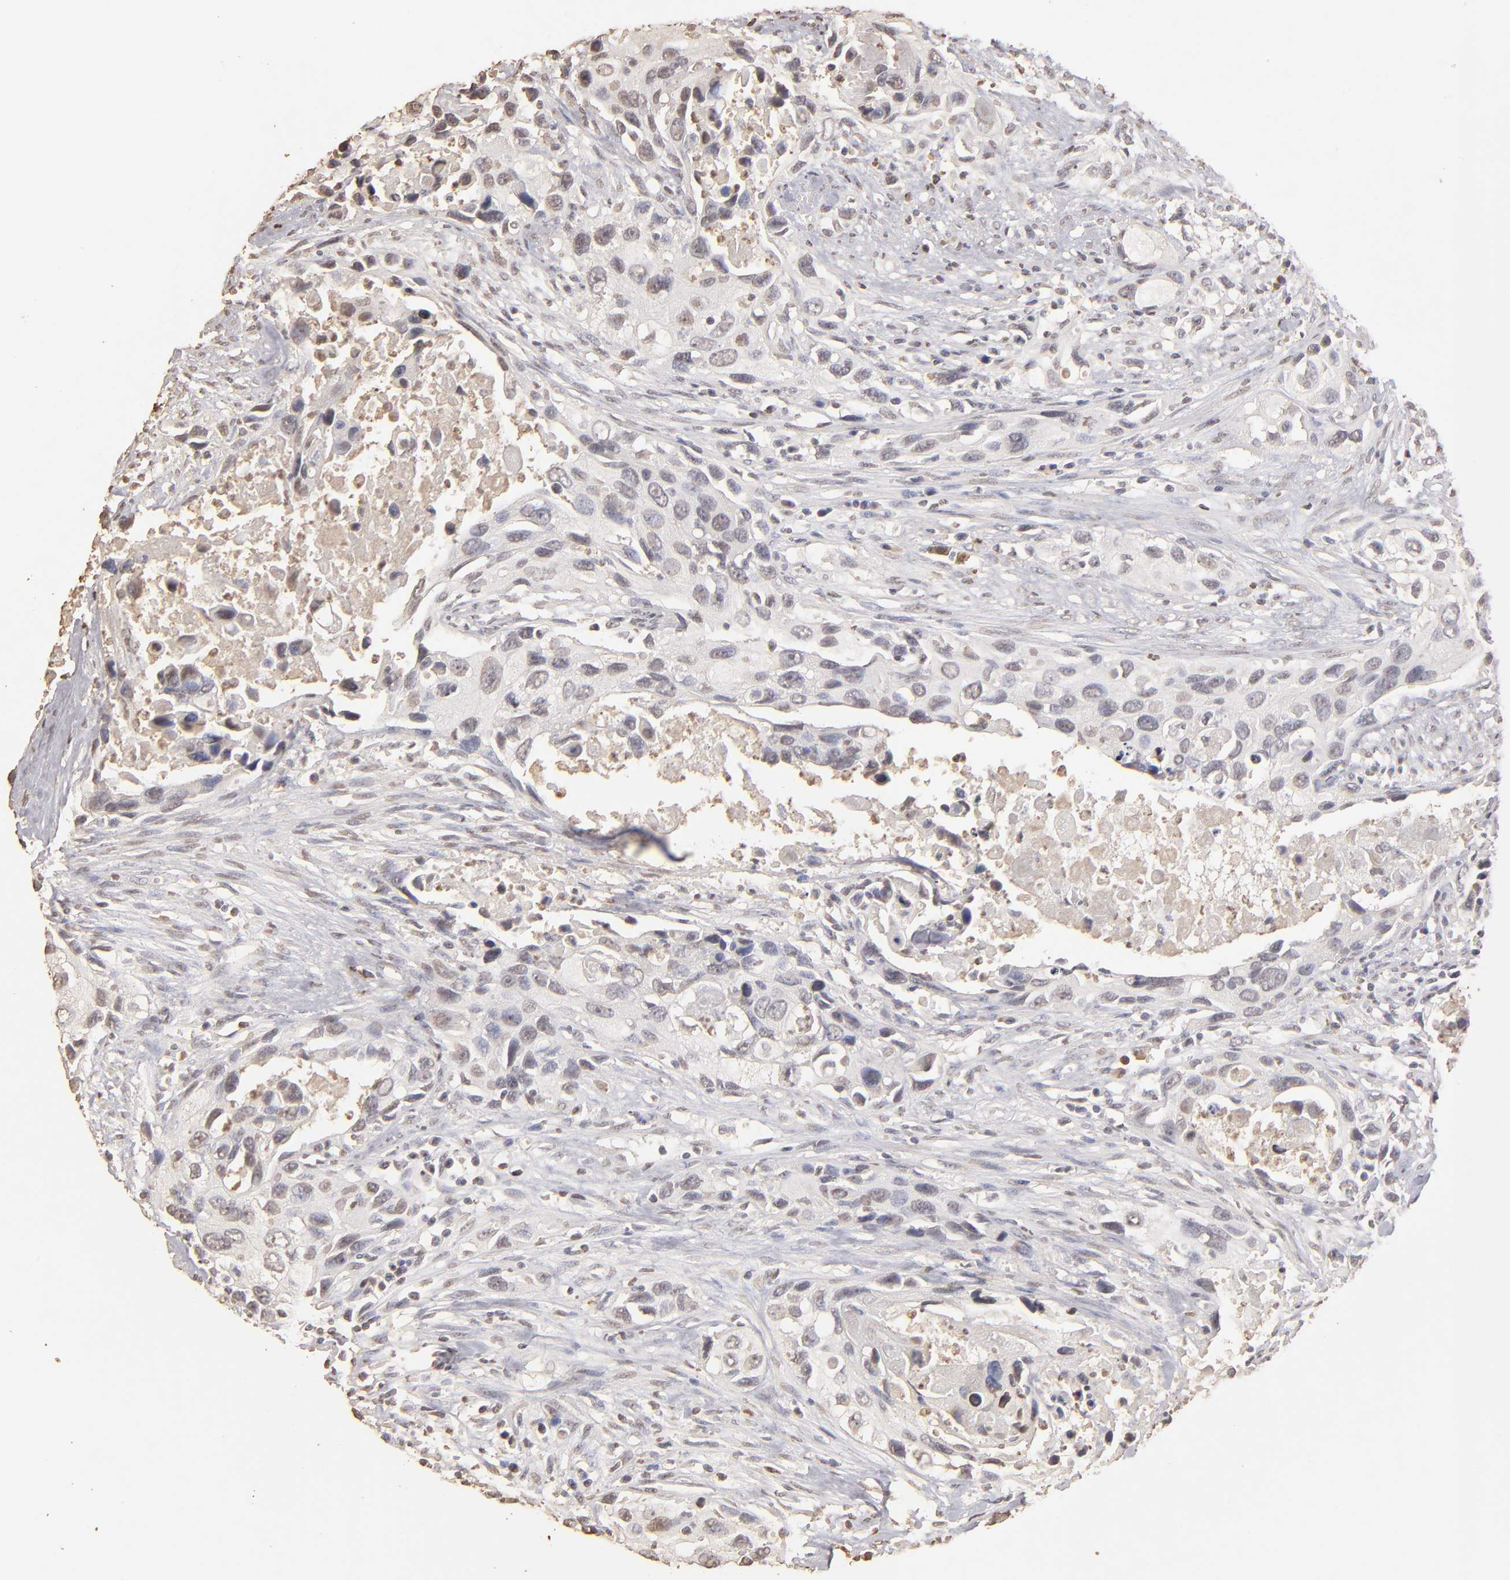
{"staining": {"intensity": "moderate", "quantity": "25%-75%", "location": "cytoplasmic/membranous,nuclear"}, "tissue": "urothelial cancer", "cell_type": "Tumor cells", "image_type": "cancer", "snomed": [{"axis": "morphology", "description": "Urothelial carcinoma, High grade"}, {"axis": "topography", "description": "Urinary bladder"}], "caption": "A high-resolution photomicrograph shows immunohistochemistry (IHC) staining of urothelial carcinoma (high-grade), which reveals moderate cytoplasmic/membranous and nuclear staining in about 25%-75% of tumor cells.", "gene": "OPHN1", "patient": {"sex": "male", "age": 71}}